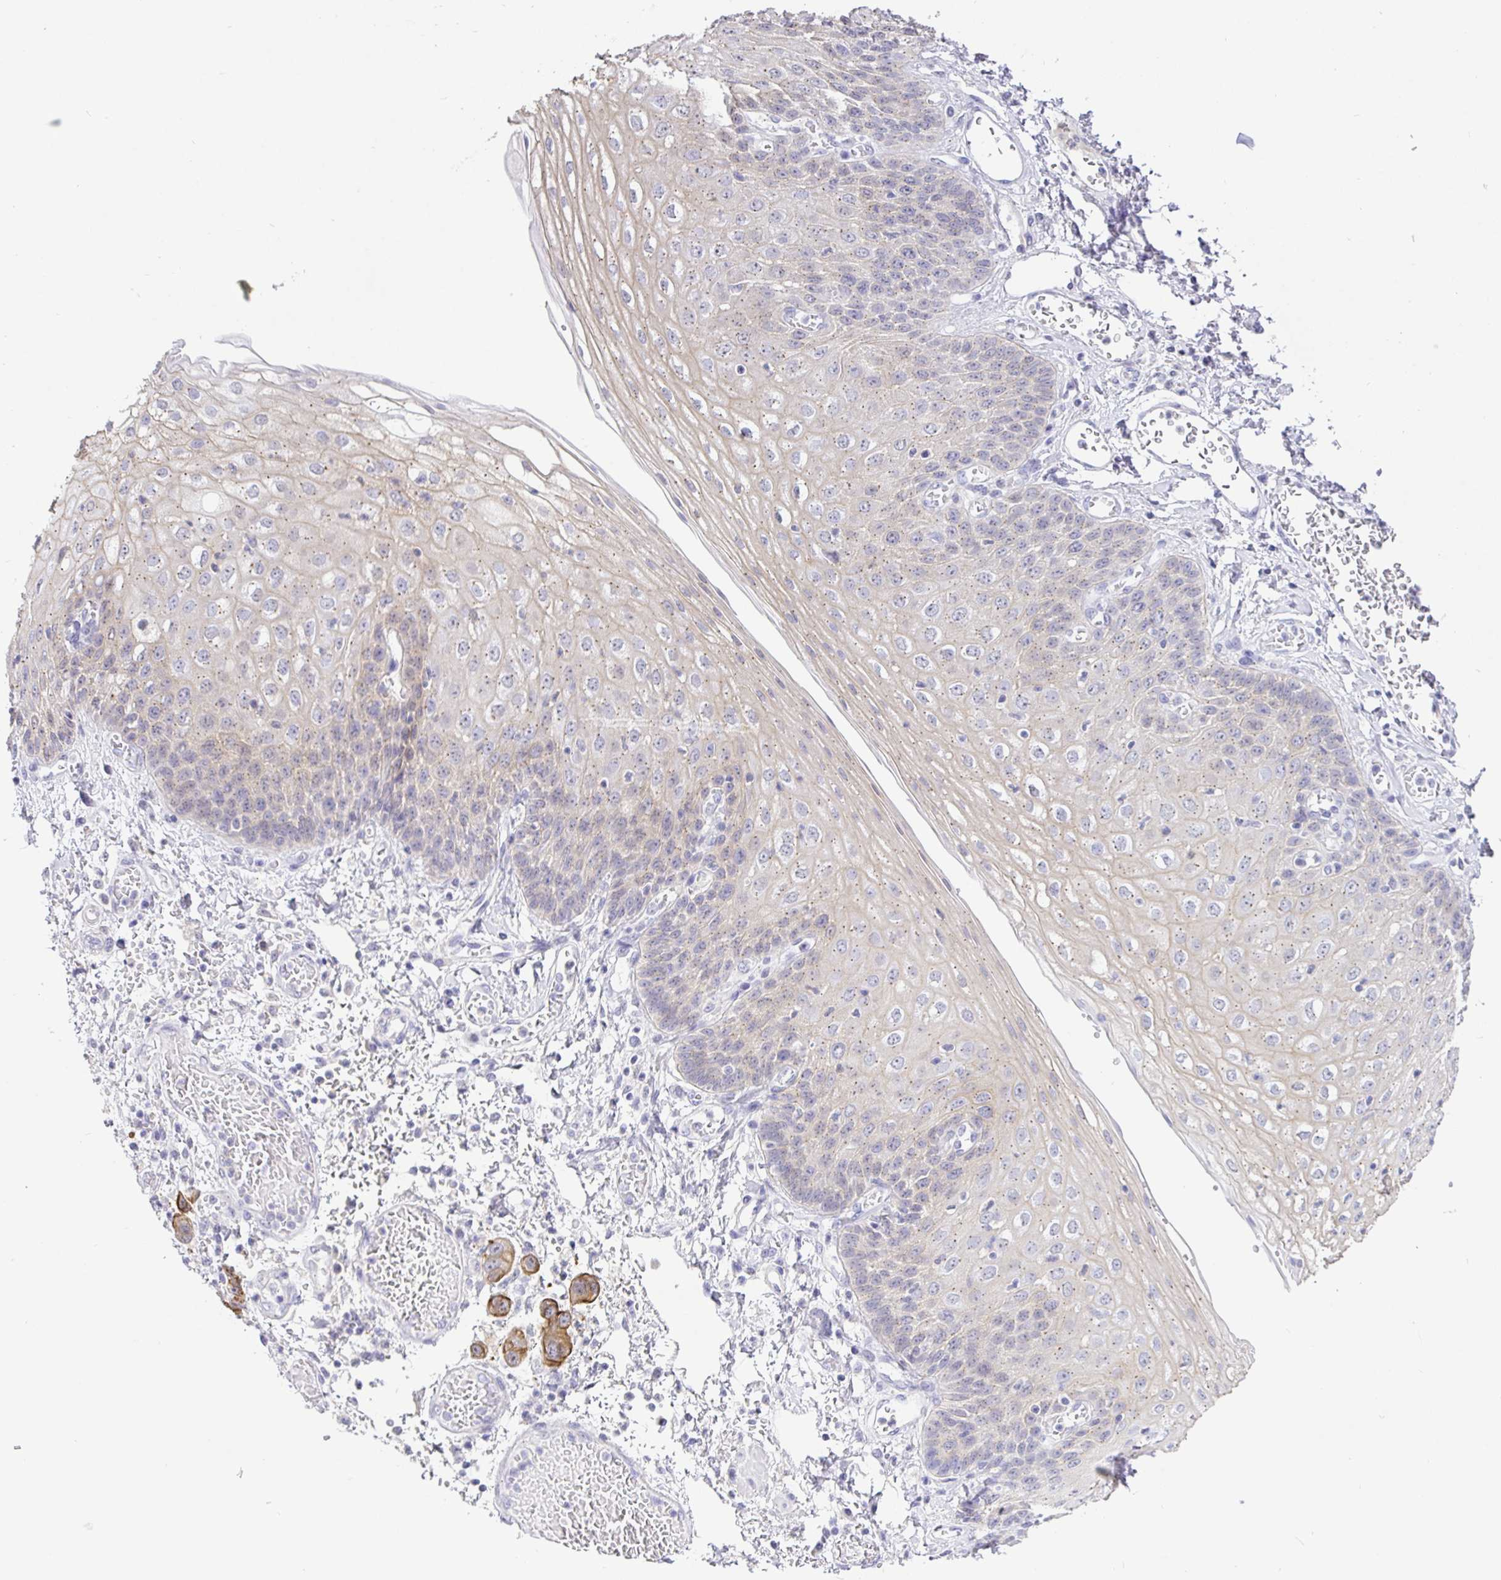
{"staining": {"intensity": "weak", "quantity": "<25%", "location": "cytoplasmic/membranous"}, "tissue": "esophagus", "cell_type": "Squamous epithelial cells", "image_type": "normal", "snomed": [{"axis": "morphology", "description": "Normal tissue, NOS"}, {"axis": "morphology", "description": "Adenocarcinoma, NOS"}, {"axis": "topography", "description": "Esophagus"}], "caption": "Immunohistochemistry (IHC) of benign esophagus shows no positivity in squamous epithelial cells. The staining is performed using DAB brown chromogen with nuclei counter-stained in using hematoxylin.", "gene": "EZHIP", "patient": {"sex": "male", "age": 81}}